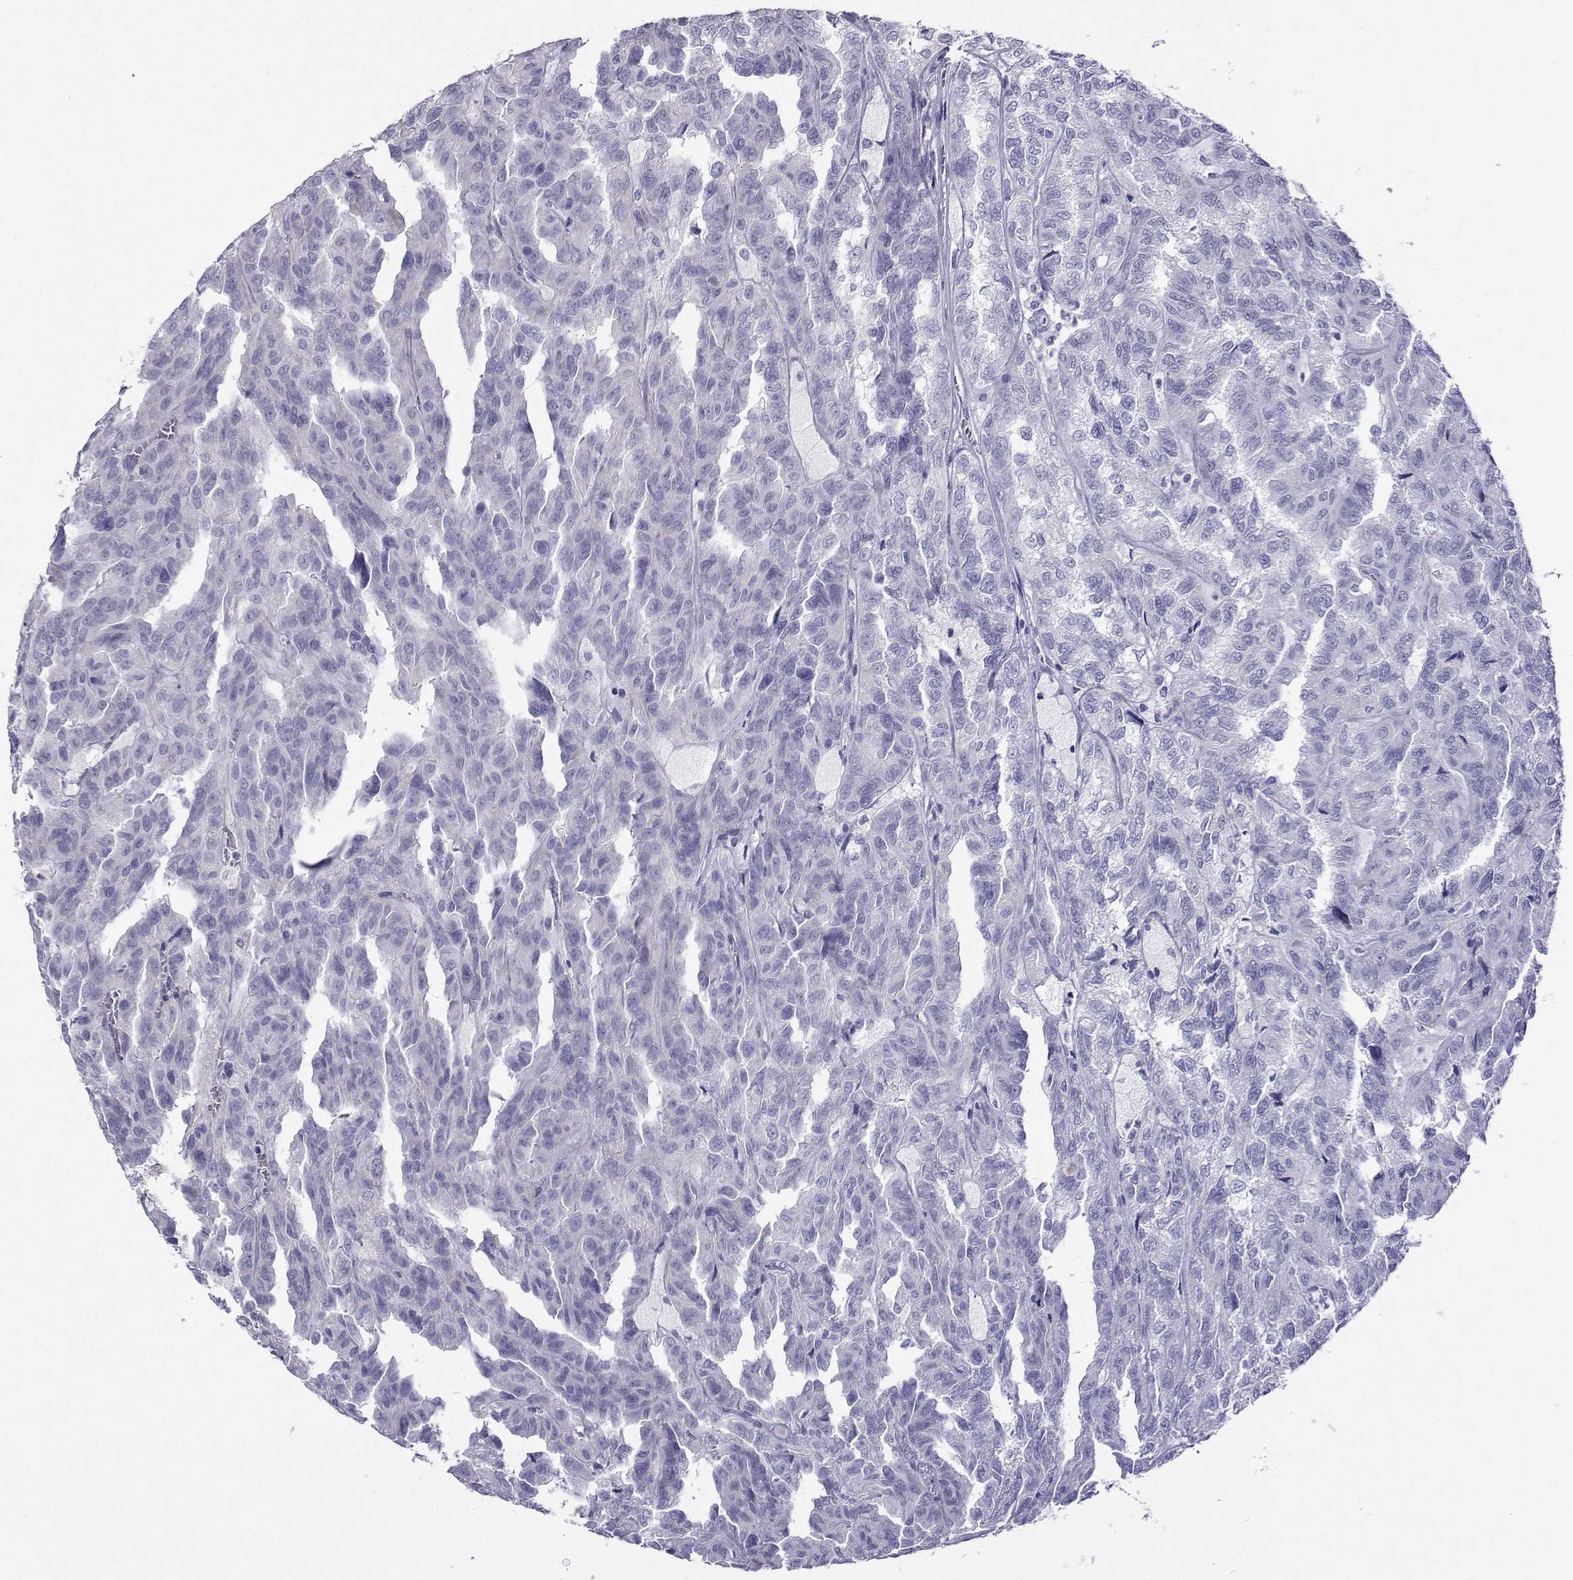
{"staining": {"intensity": "negative", "quantity": "none", "location": "none"}, "tissue": "renal cancer", "cell_type": "Tumor cells", "image_type": "cancer", "snomed": [{"axis": "morphology", "description": "Adenocarcinoma, NOS"}, {"axis": "topography", "description": "Kidney"}], "caption": "Immunohistochemistry (IHC) of renal adenocarcinoma displays no staining in tumor cells.", "gene": "FBXO24", "patient": {"sex": "male", "age": 79}}